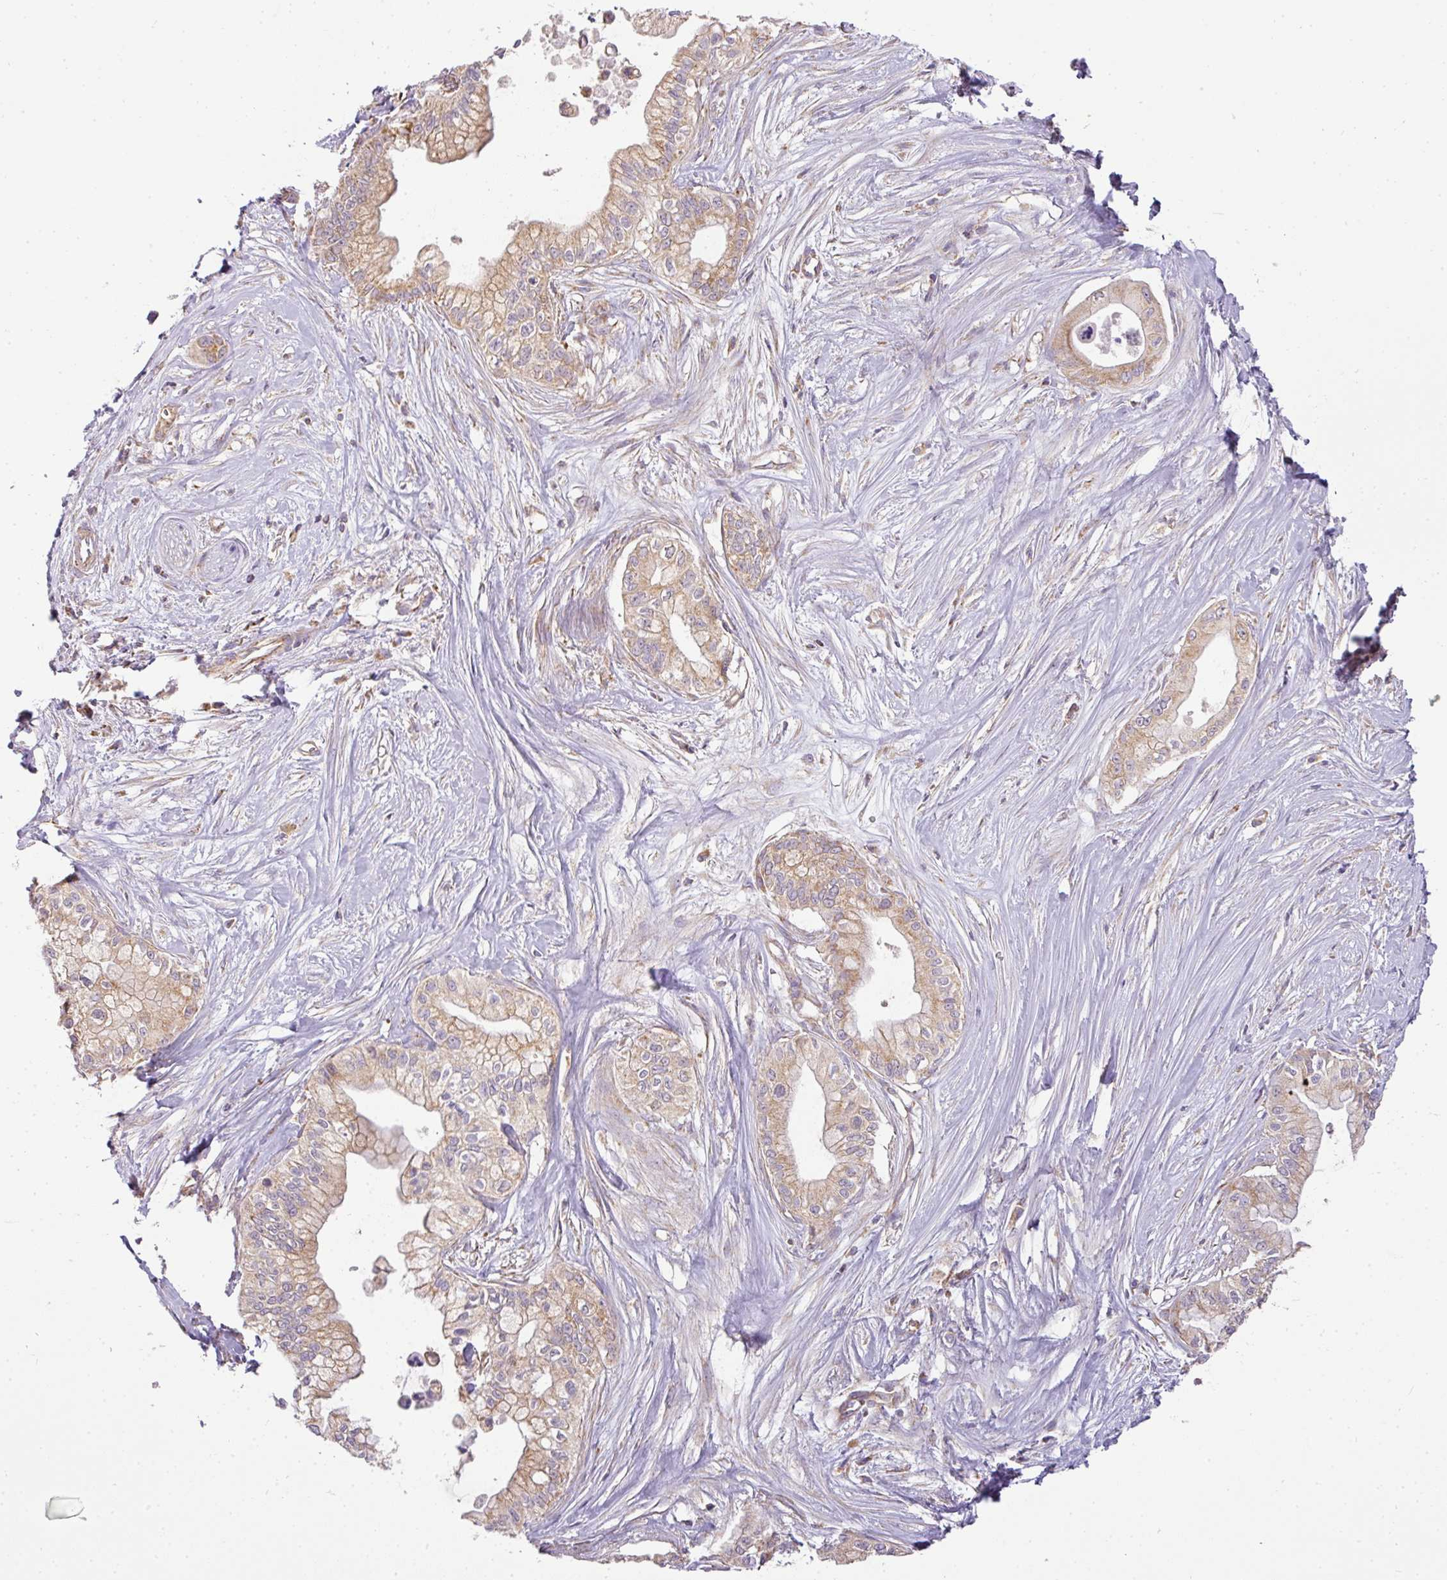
{"staining": {"intensity": "moderate", "quantity": ">75%", "location": "cytoplasmic/membranous"}, "tissue": "pancreatic cancer", "cell_type": "Tumor cells", "image_type": "cancer", "snomed": [{"axis": "morphology", "description": "Adenocarcinoma, NOS"}, {"axis": "topography", "description": "Pancreas"}], "caption": "Tumor cells exhibit medium levels of moderate cytoplasmic/membranous staining in approximately >75% of cells in pancreatic cancer.", "gene": "ZNF211", "patient": {"sex": "male", "age": 78}}